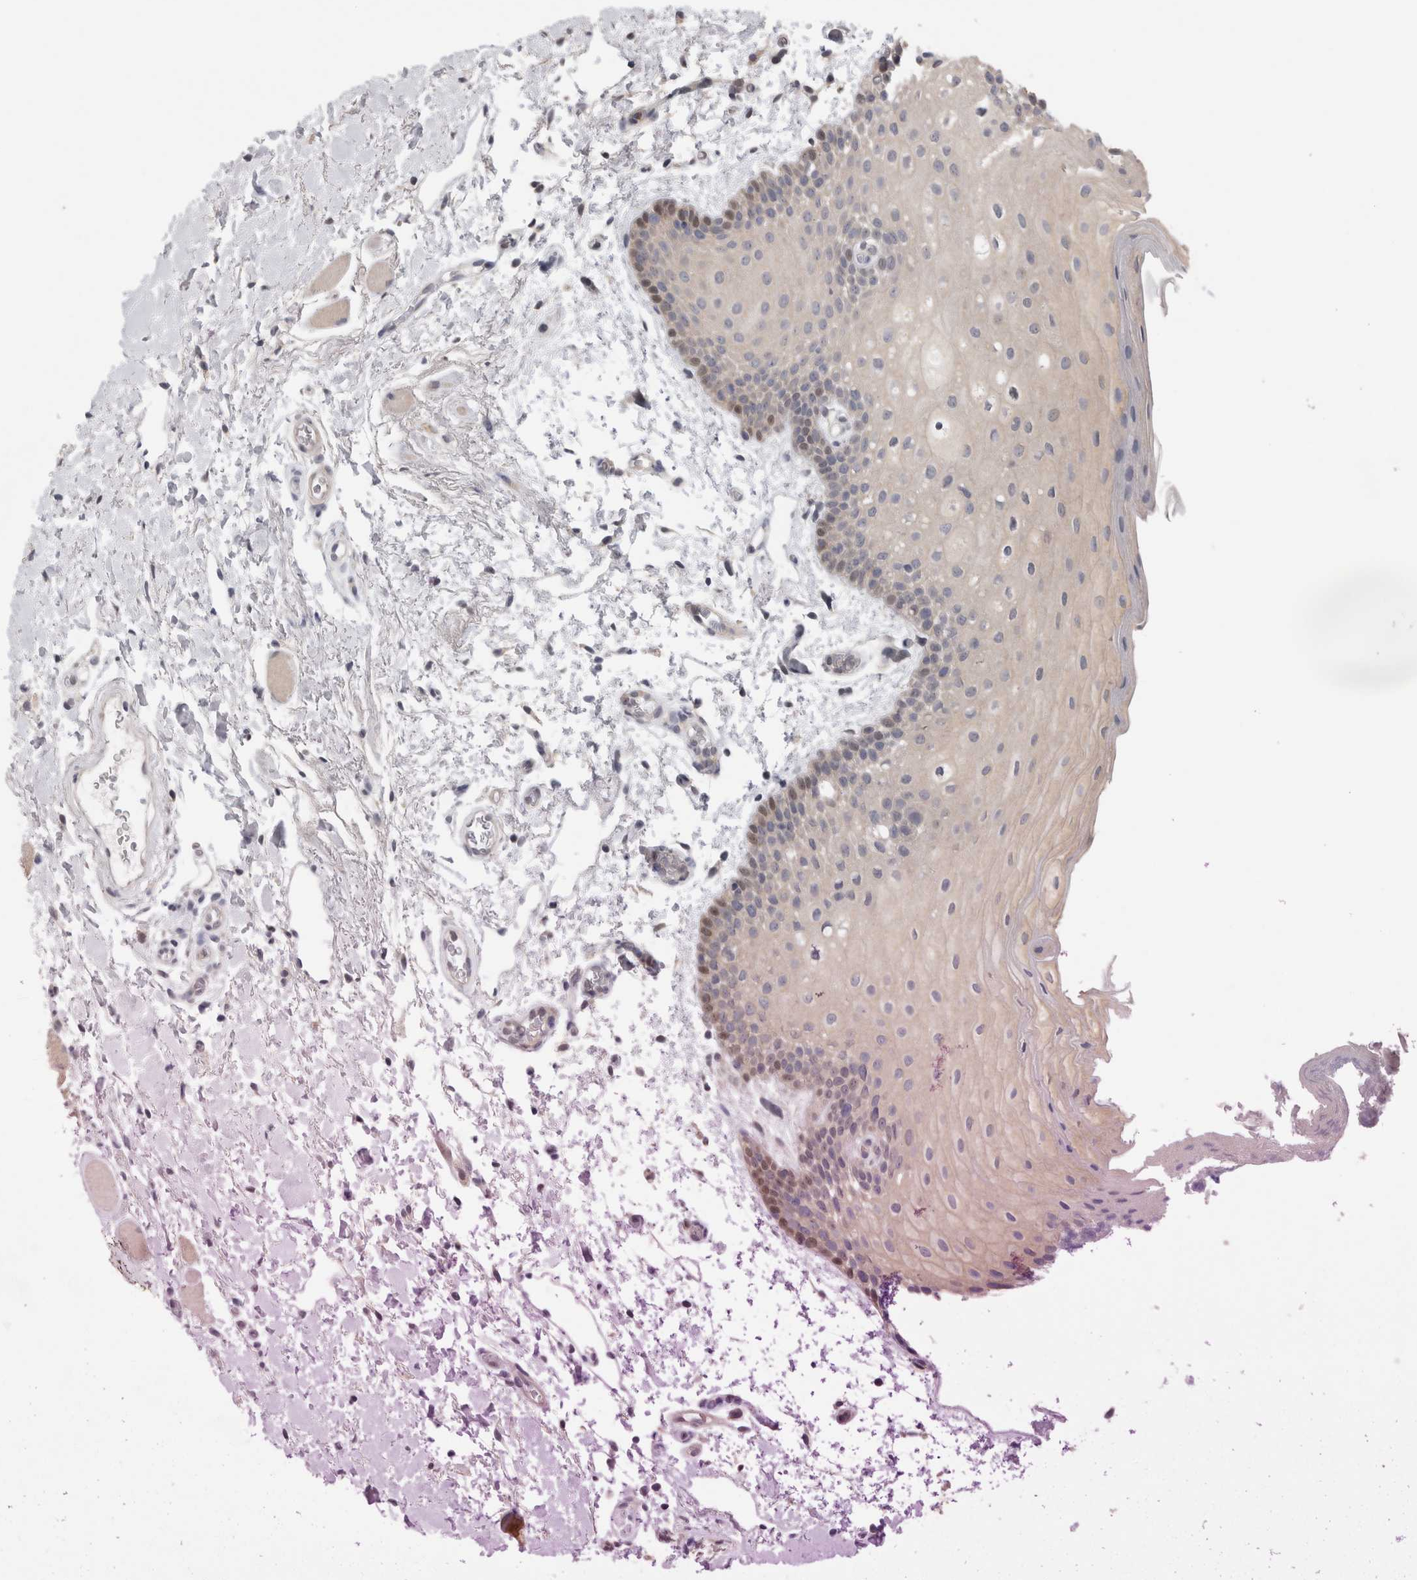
{"staining": {"intensity": "weak", "quantity": "<25%", "location": "cytoplasmic/membranous"}, "tissue": "oral mucosa", "cell_type": "Squamous epithelial cells", "image_type": "normal", "snomed": [{"axis": "morphology", "description": "Normal tissue, NOS"}, {"axis": "topography", "description": "Oral tissue"}], "caption": "Immunohistochemistry (IHC) photomicrograph of normal oral mucosa: human oral mucosa stained with DAB displays no significant protein positivity in squamous epithelial cells. Brightfield microscopy of immunohistochemistry stained with DAB (3,3'-diaminobenzidine) (brown) and hematoxylin (blue), captured at high magnification.", "gene": "PIGP", "patient": {"sex": "male", "age": 62}}